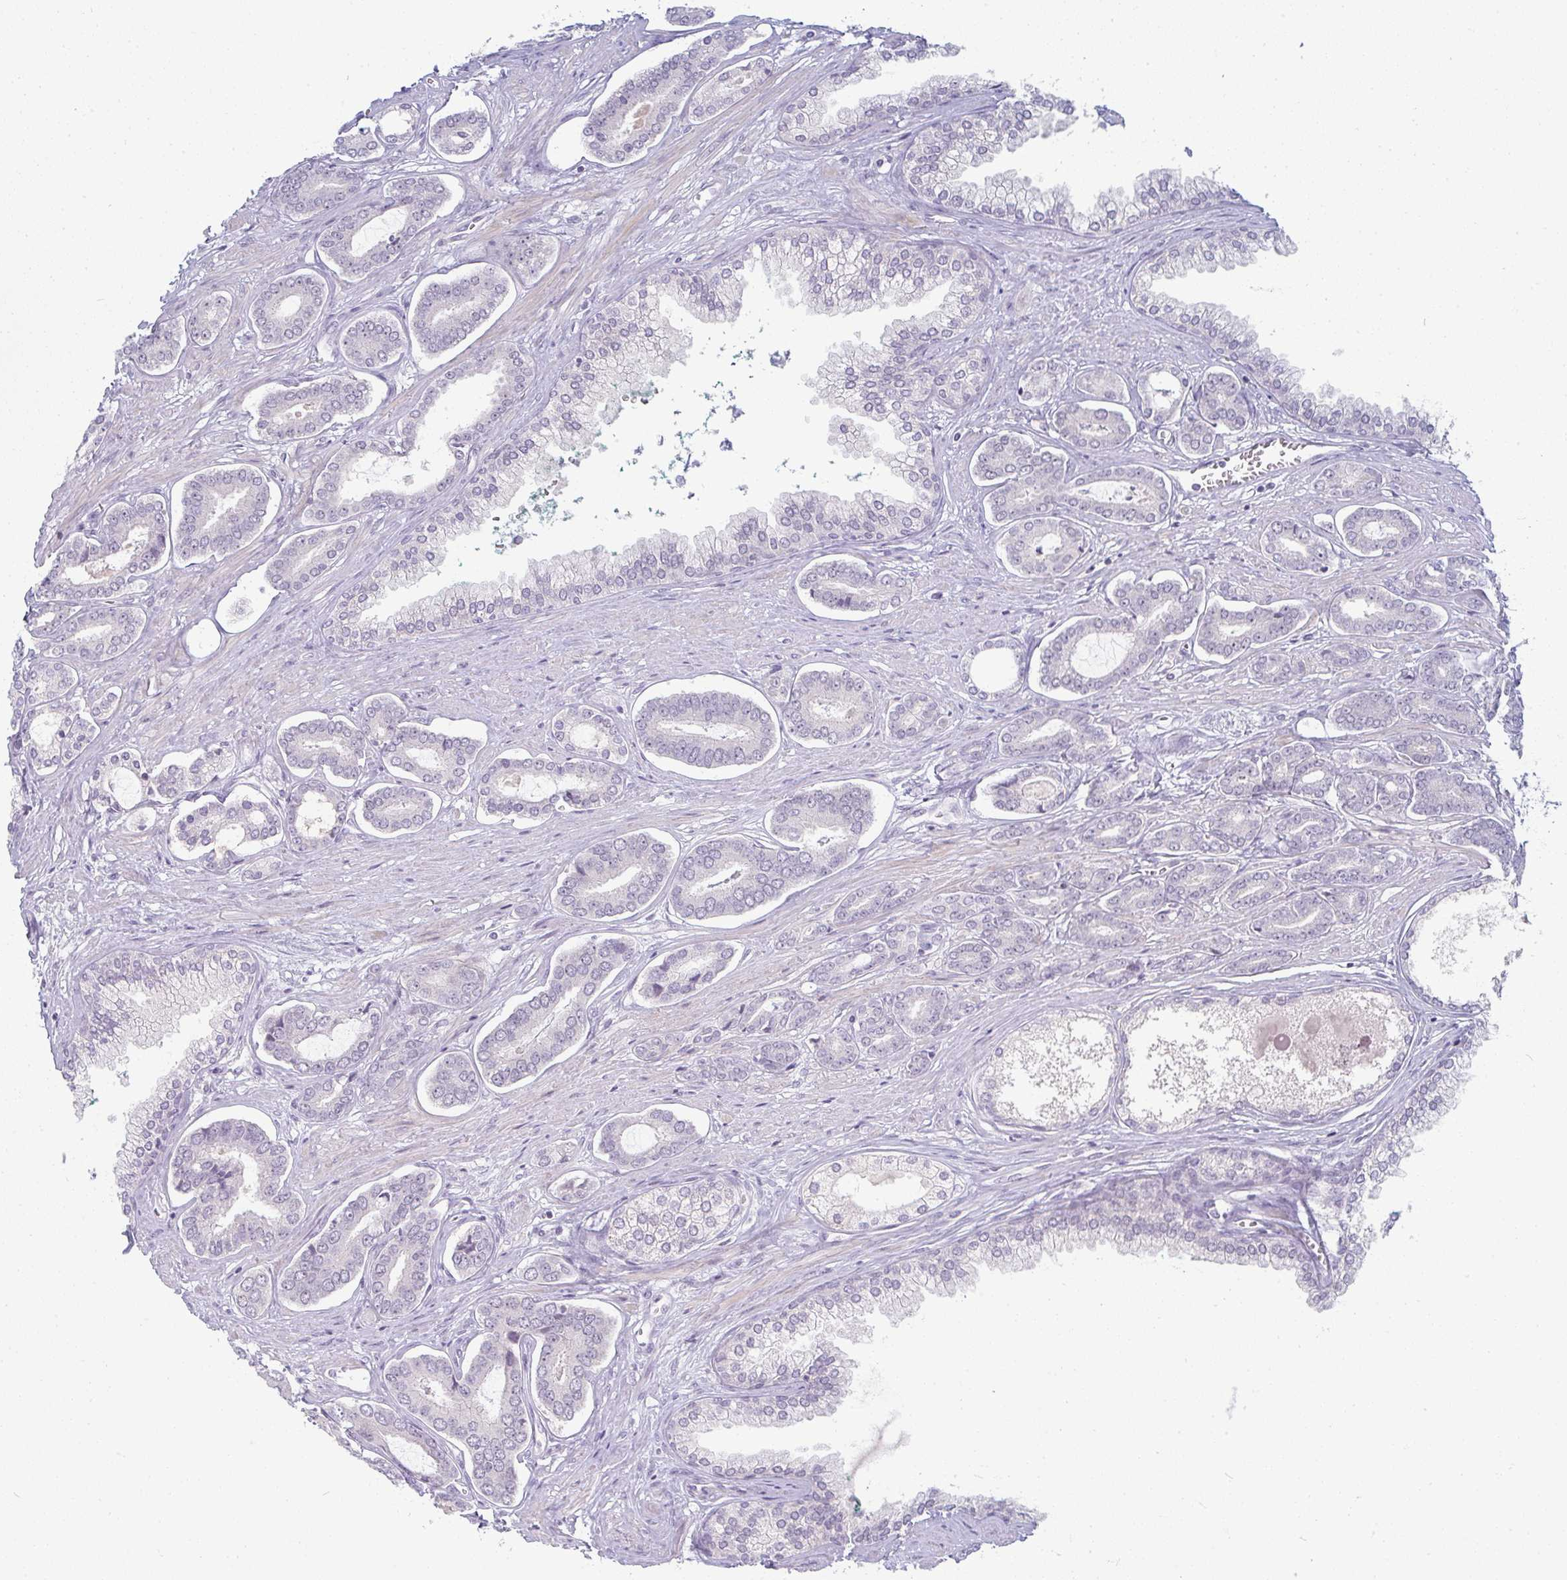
{"staining": {"intensity": "negative", "quantity": "none", "location": "none"}, "tissue": "prostate cancer", "cell_type": "Tumor cells", "image_type": "cancer", "snomed": [{"axis": "morphology", "description": "Adenocarcinoma, NOS"}, {"axis": "topography", "description": "Prostate and seminal vesicle, NOS"}], "caption": "This image is of prostate cancer stained with immunohistochemistry to label a protein in brown with the nuclei are counter-stained blue. There is no expression in tumor cells.", "gene": "PPFIA4", "patient": {"sex": "male", "age": 76}}